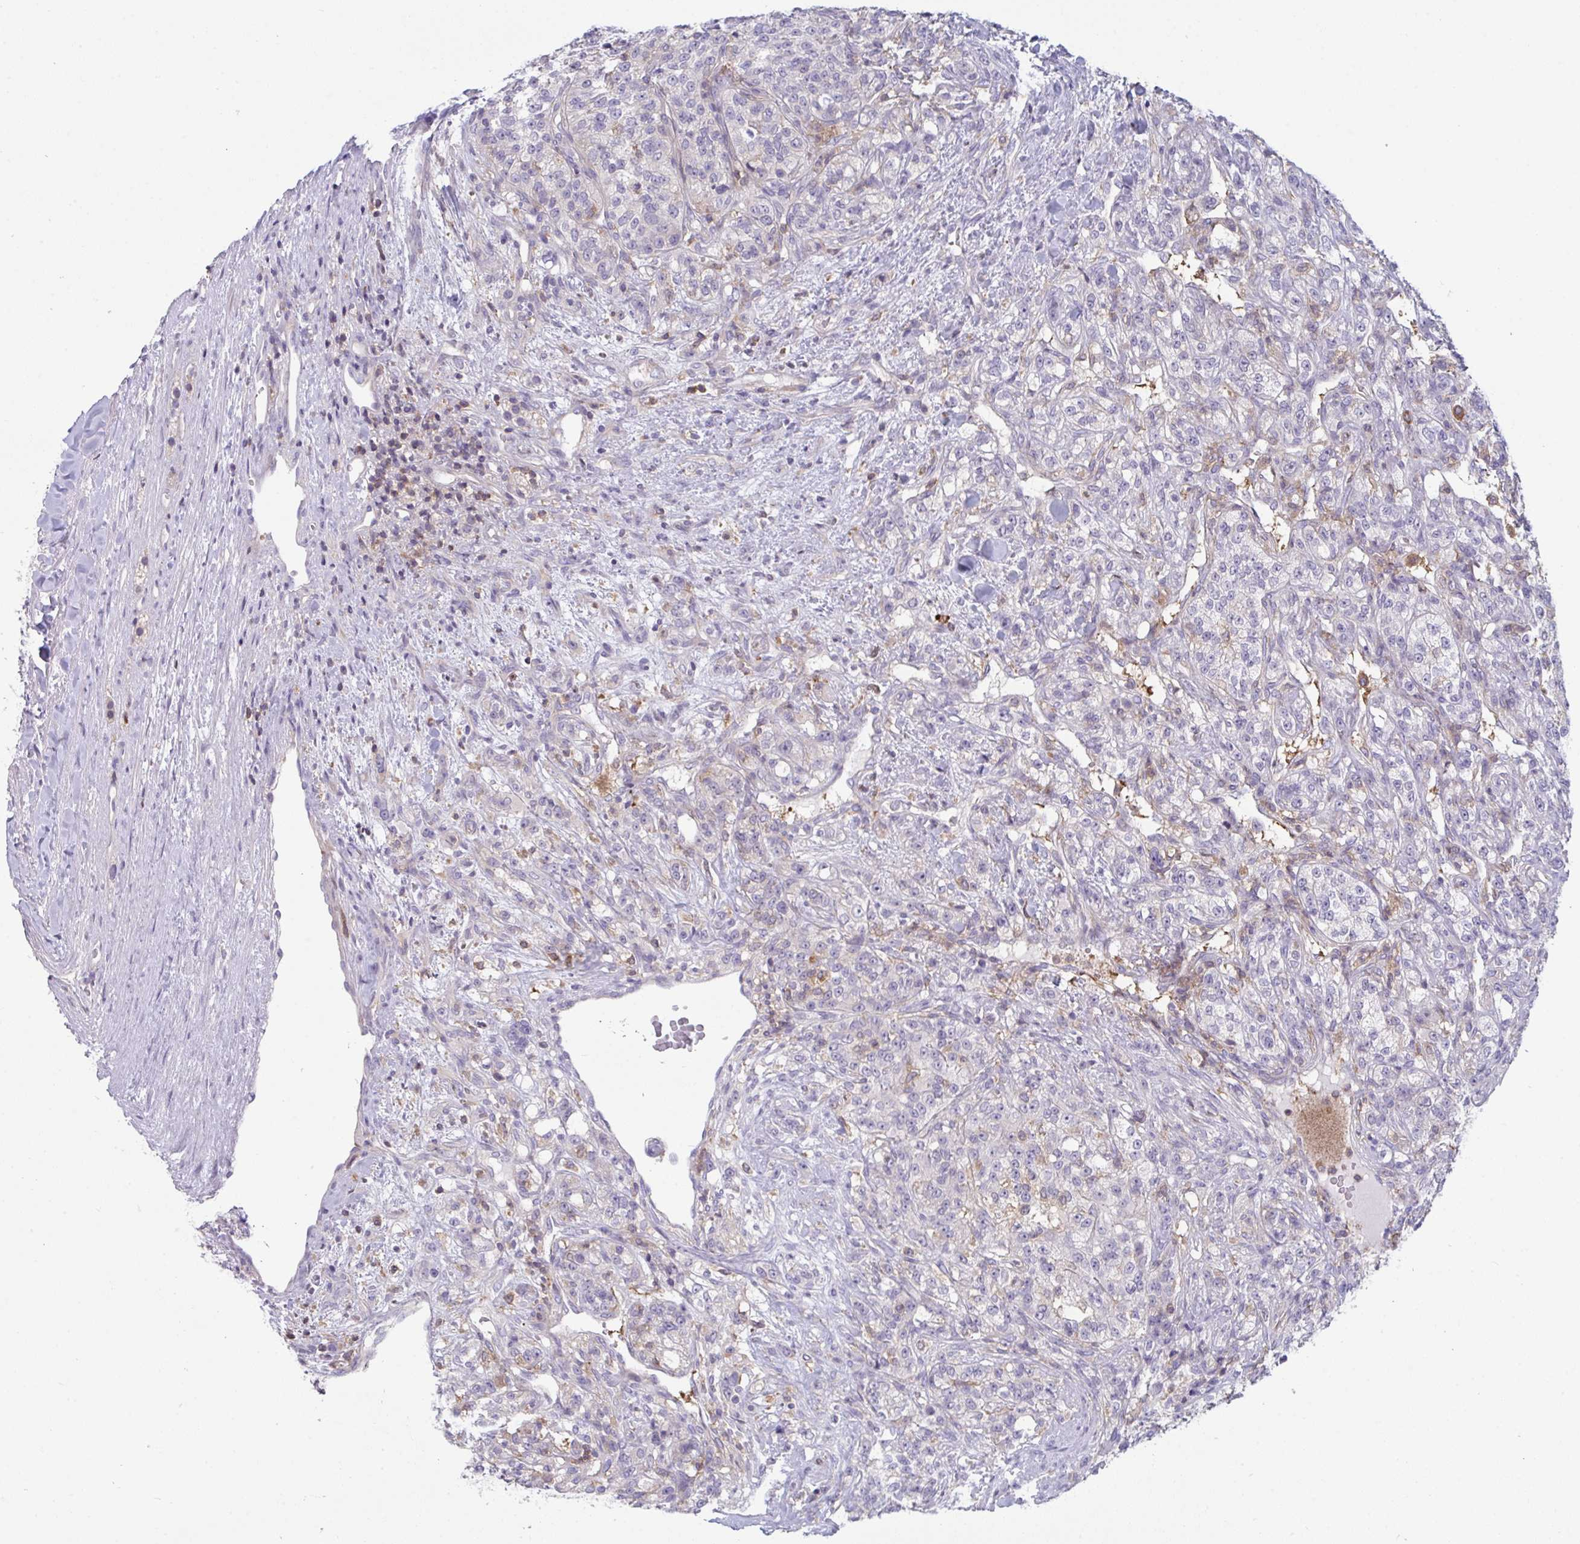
{"staining": {"intensity": "negative", "quantity": "none", "location": "none"}, "tissue": "renal cancer", "cell_type": "Tumor cells", "image_type": "cancer", "snomed": [{"axis": "morphology", "description": "Adenocarcinoma, NOS"}, {"axis": "topography", "description": "Kidney"}], "caption": "The immunohistochemistry image has no significant expression in tumor cells of renal cancer (adenocarcinoma) tissue. Brightfield microscopy of immunohistochemistry (IHC) stained with DAB (brown) and hematoxylin (blue), captured at high magnification.", "gene": "DISP2", "patient": {"sex": "female", "age": 63}}